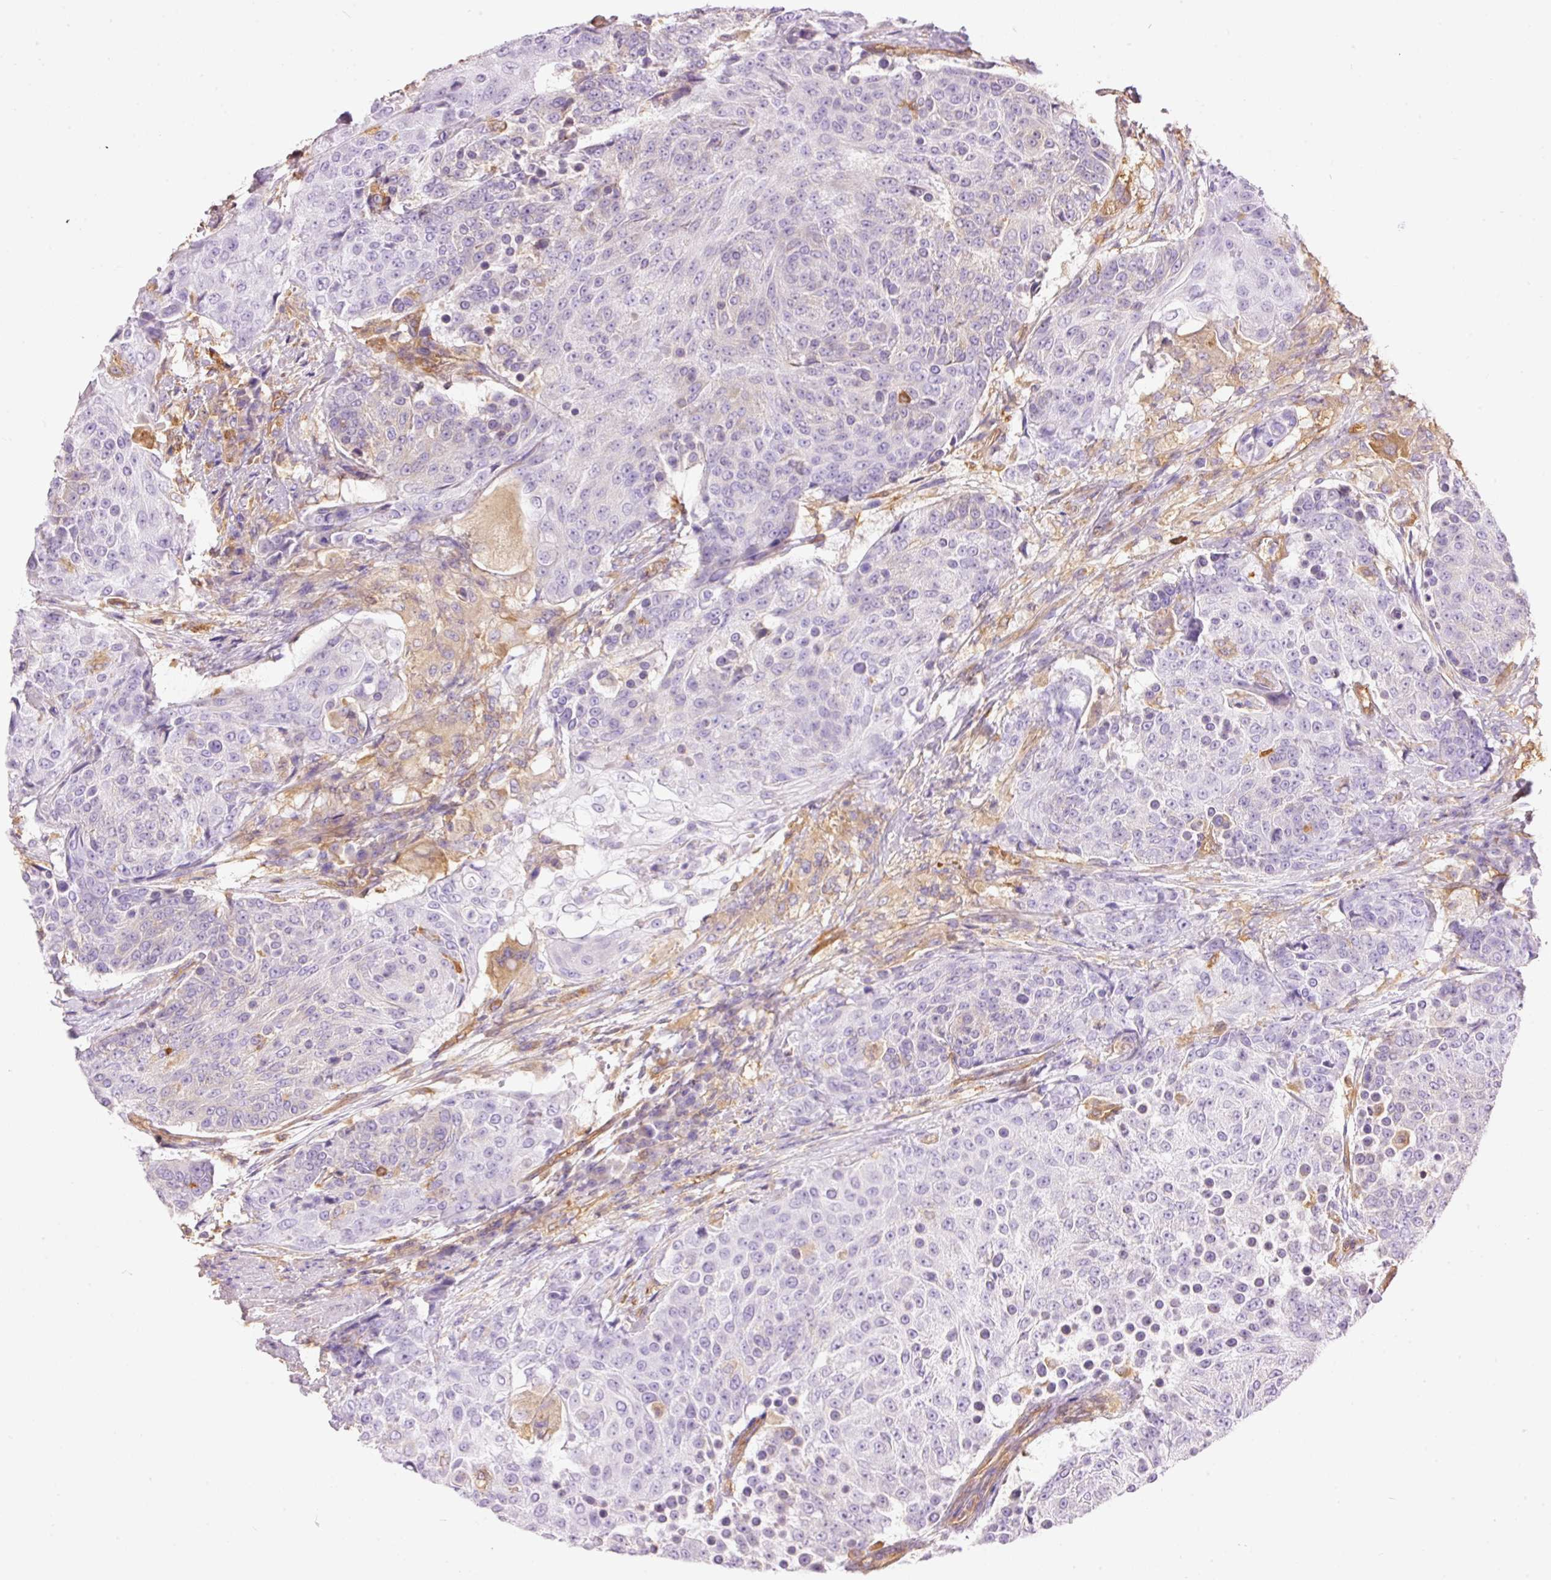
{"staining": {"intensity": "negative", "quantity": "none", "location": "none"}, "tissue": "urothelial cancer", "cell_type": "Tumor cells", "image_type": "cancer", "snomed": [{"axis": "morphology", "description": "Urothelial carcinoma, High grade"}, {"axis": "topography", "description": "Urinary bladder"}], "caption": "This micrograph is of urothelial carcinoma (high-grade) stained with immunohistochemistry to label a protein in brown with the nuclei are counter-stained blue. There is no positivity in tumor cells. The staining is performed using DAB brown chromogen with nuclei counter-stained in using hematoxylin.", "gene": "IL10RB", "patient": {"sex": "female", "age": 63}}